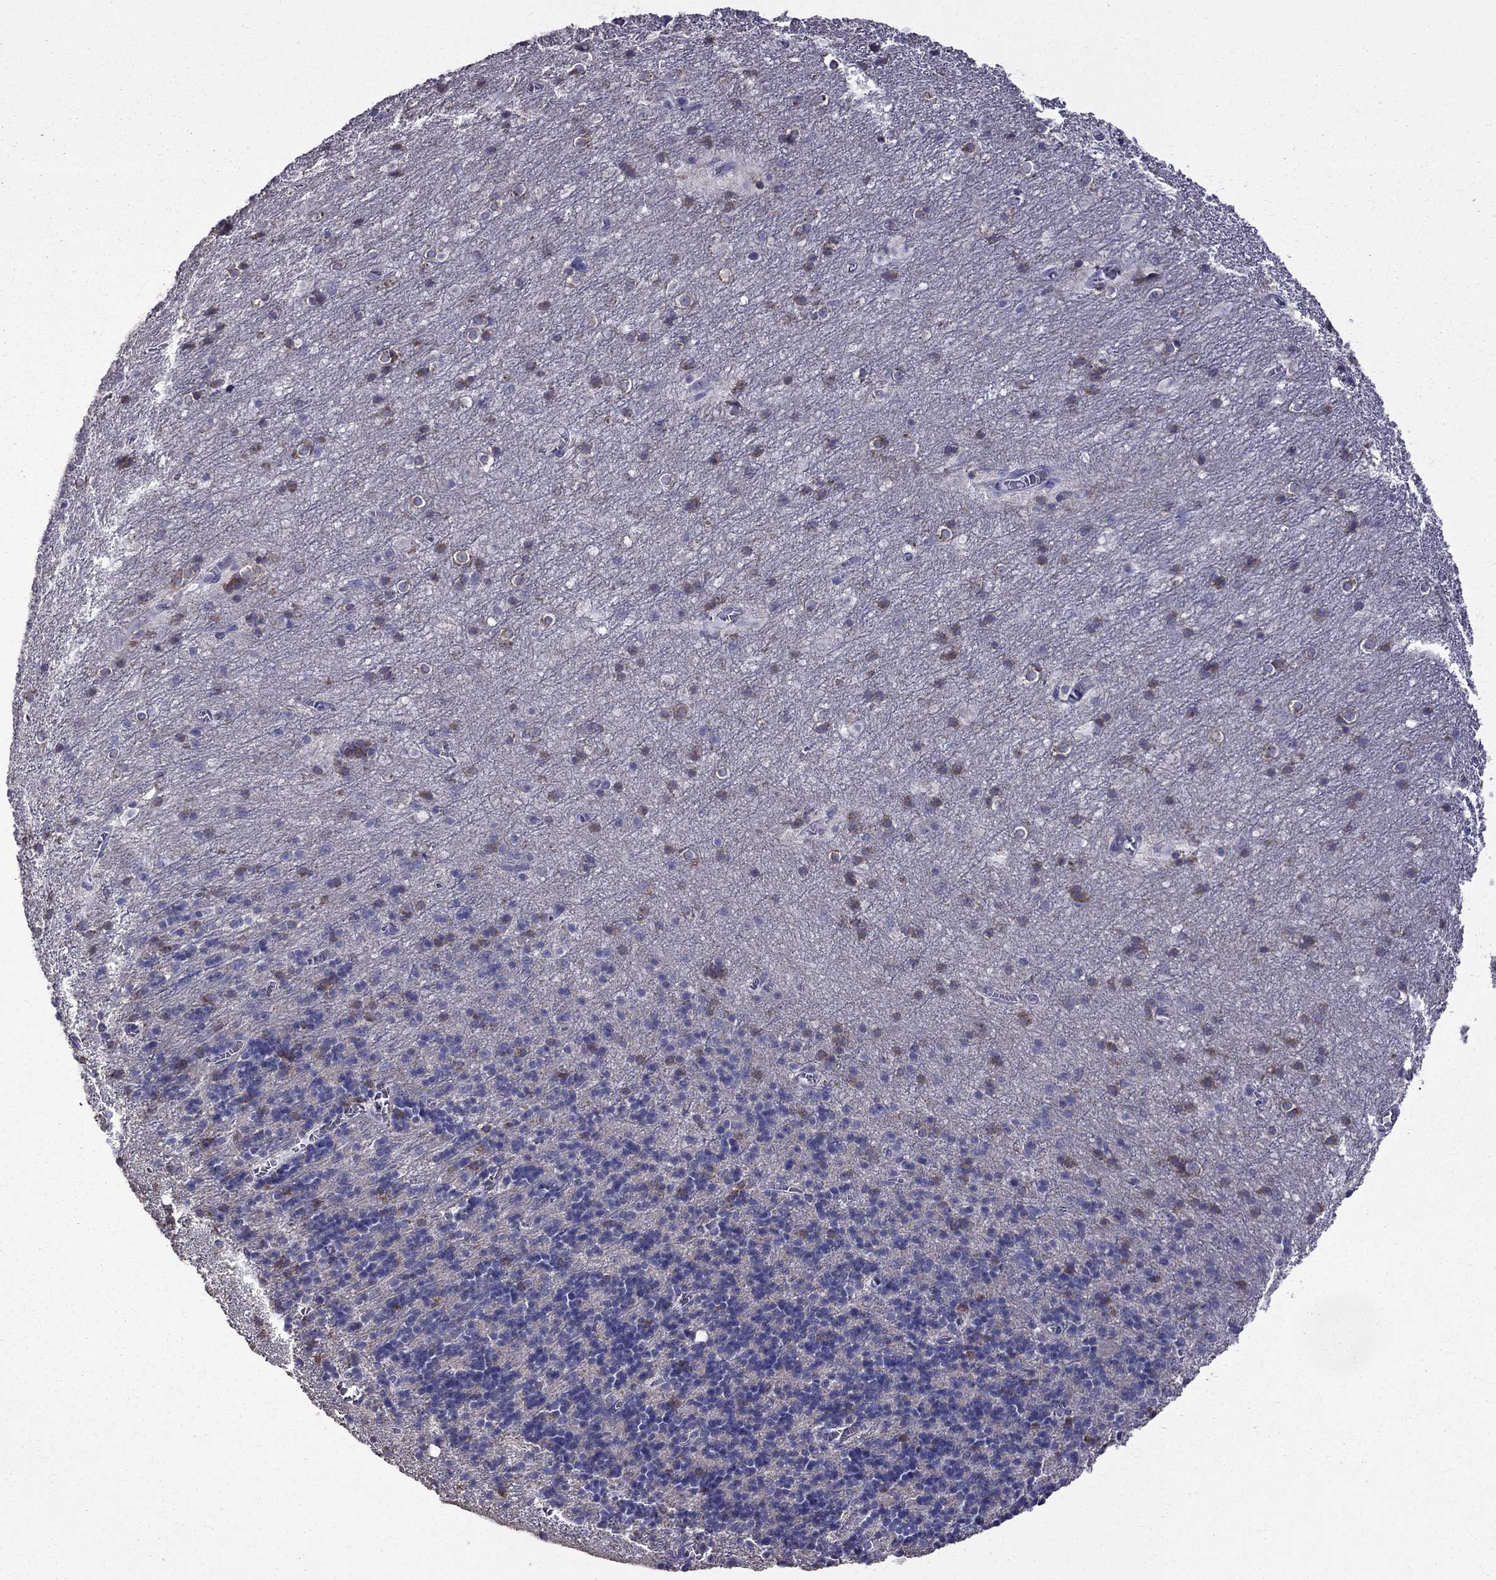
{"staining": {"intensity": "moderate", "quantity": "<25%", "location": "cytoplasmic/membranous"}, "tissue": "cerebellum", "cell_type": "Cells in granular layer", "image_type": "normal", "snomed": [{"axis": "morphology", "description": "Normal tissue, NOS"}, {"axis": "topography", "description": "Cerebellum"}], "caption": "Immunohistochemistry (IHC) (DAB) staining of benign human cerebellum shows moderate cytoplasmic/membranous protein expression in about <25% of cells in granular layer. Nuclei are stained in blue.", "gene": "AK5", "patient": {"sex": "male", "age": 70}}